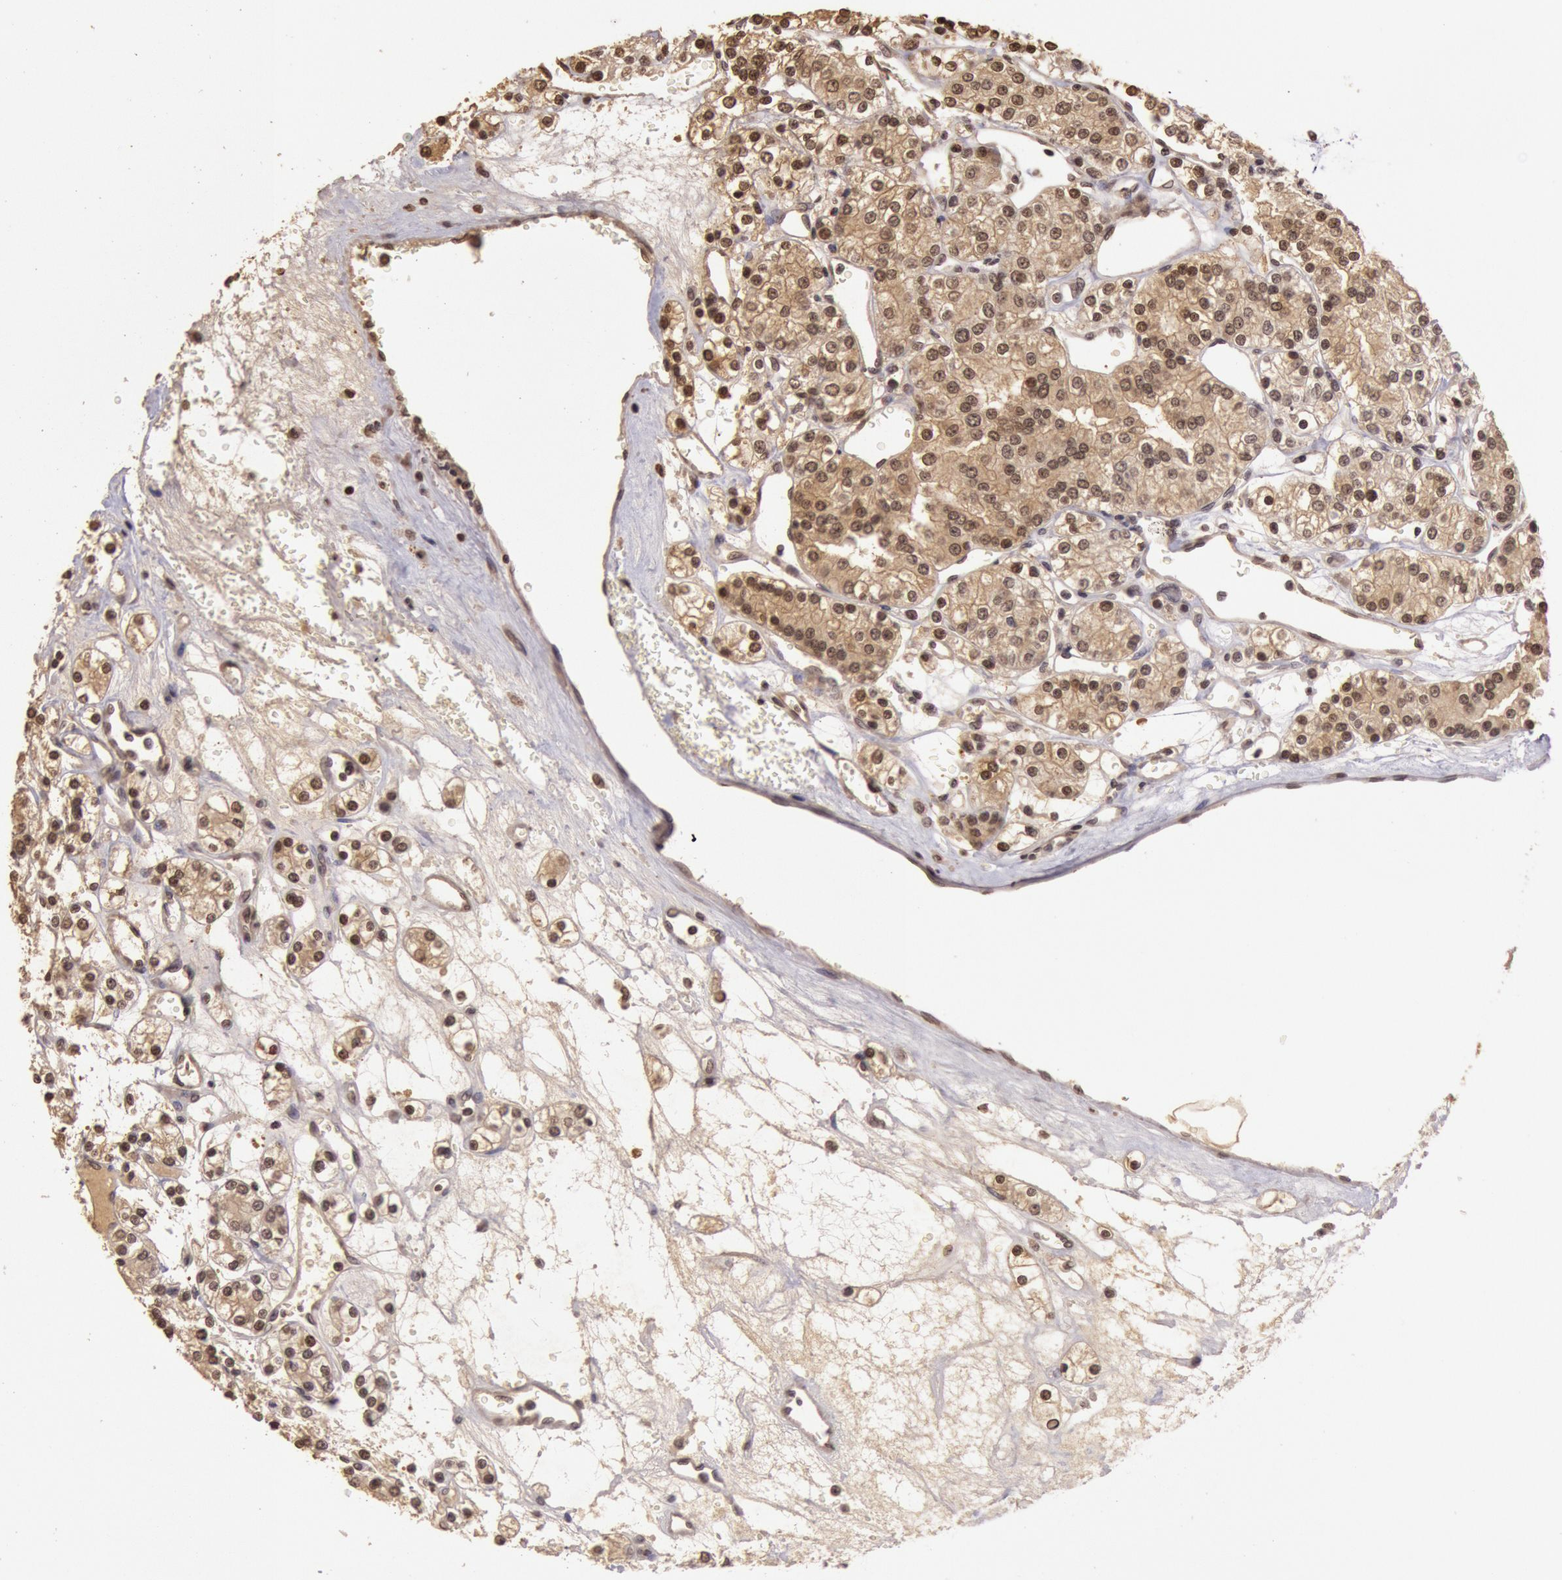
{"staining": {"intensity": "weak", "quantity": "25%-75%", "location": "cytoplasmic/membranous,nuclear"}, "tissue": "renal cancer", "cell_type": "Tumor cells", "image_type": "cancer", "snomed": [{"axis": "morphology", "description": "Adenocarcinoma, NOS"}, {"axis": "topography", "description": "Kidney"}], "caption": "Immunohistochemical staining of human renal cancer demonstrates low levels of weak cytoplasmic/membranous and nuclear protein staining in approximately 25%-75% of tumor cells.", "gene": "SOD1", "patient": {"sex": "female", "age": 62}}